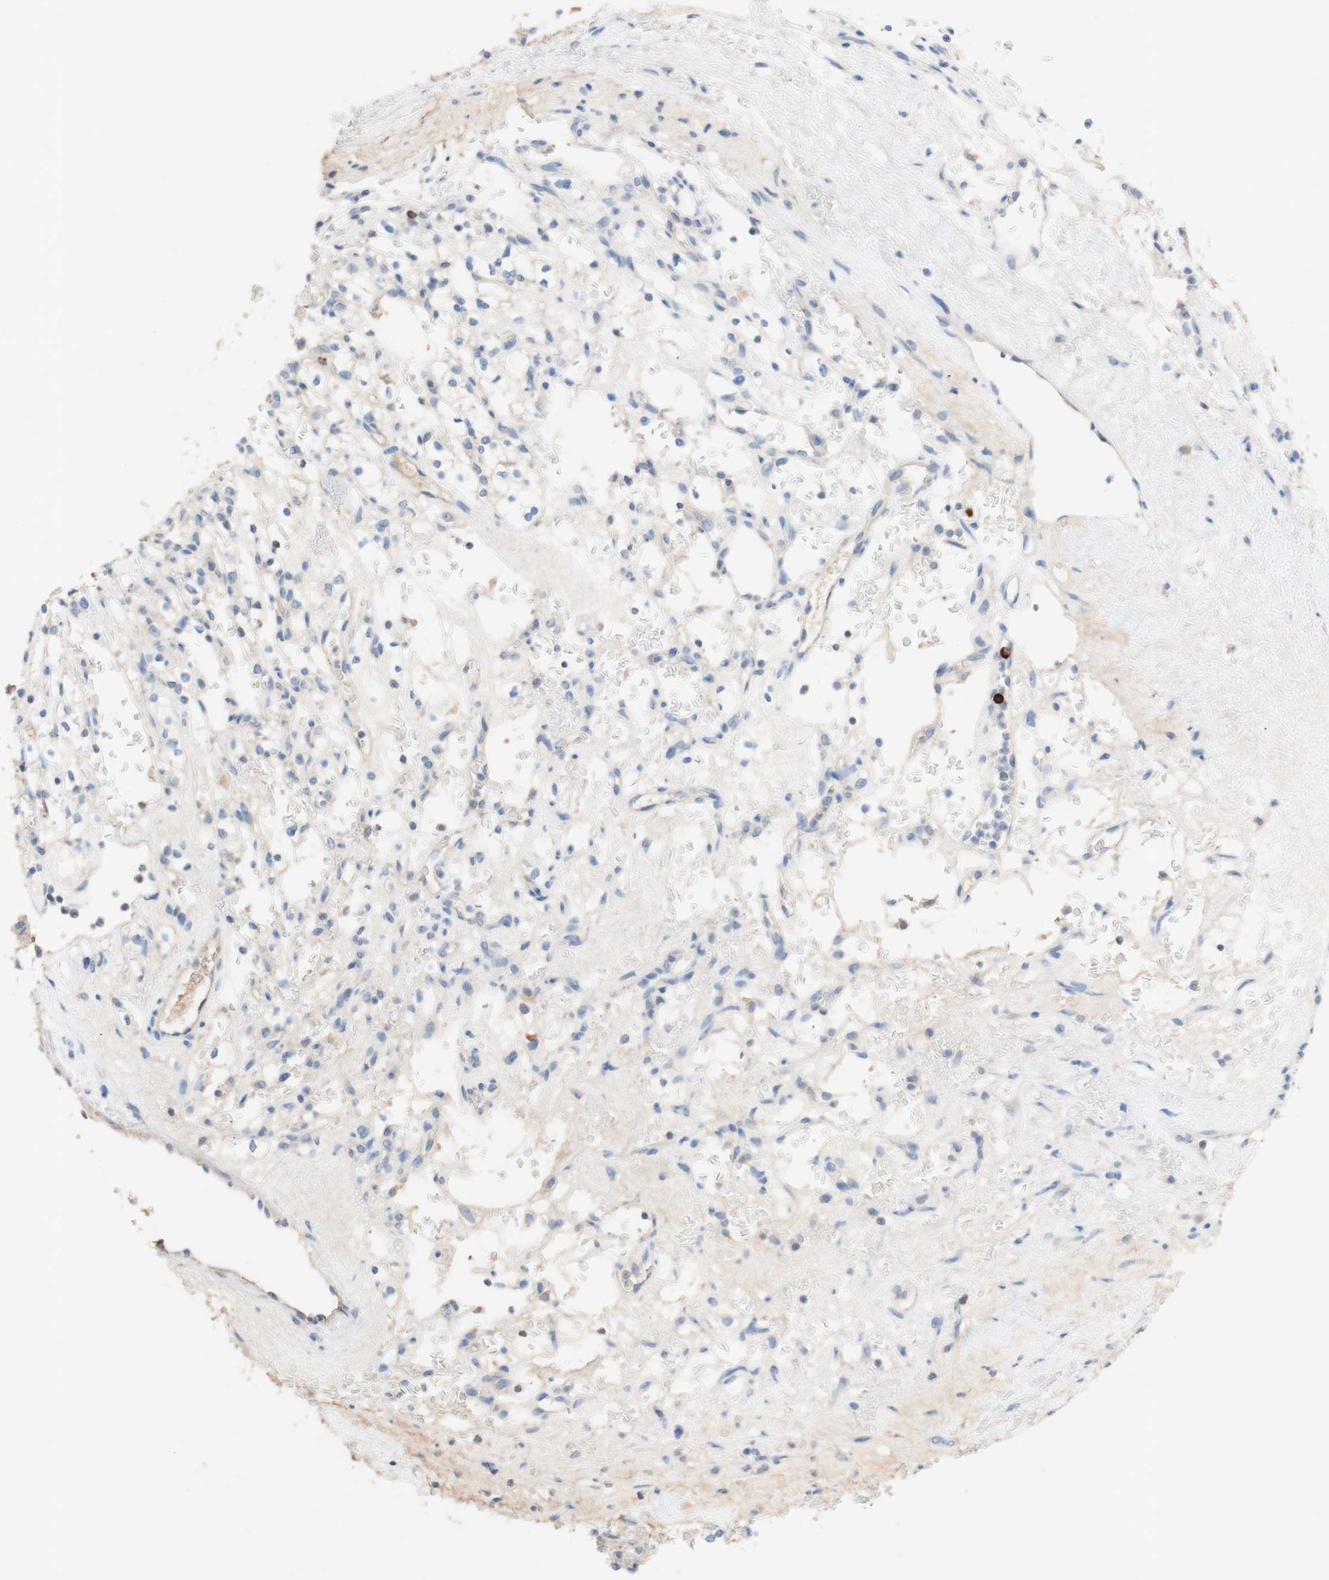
{"staining": {"intensity": "negative", "quantity": "none", "location": "none"}, "tissue": "renal cancer", "cell_type": "Tumor cells", "image_type": "cancer", "snomed": [{"axis": "morphology", "description": "Normal tissue, NOS"}, {"axis": "morphology", "description": "Adenocarcinoma, NOS"}, {"axis": "topography", "description": "Kidney"}], "caption": "Immunohistochemical staining of human renal cancer exhibits no significant positivity in tumor cells.", "gene": "PACSIN1", "patient": {"sex": "female", "age": 72}}